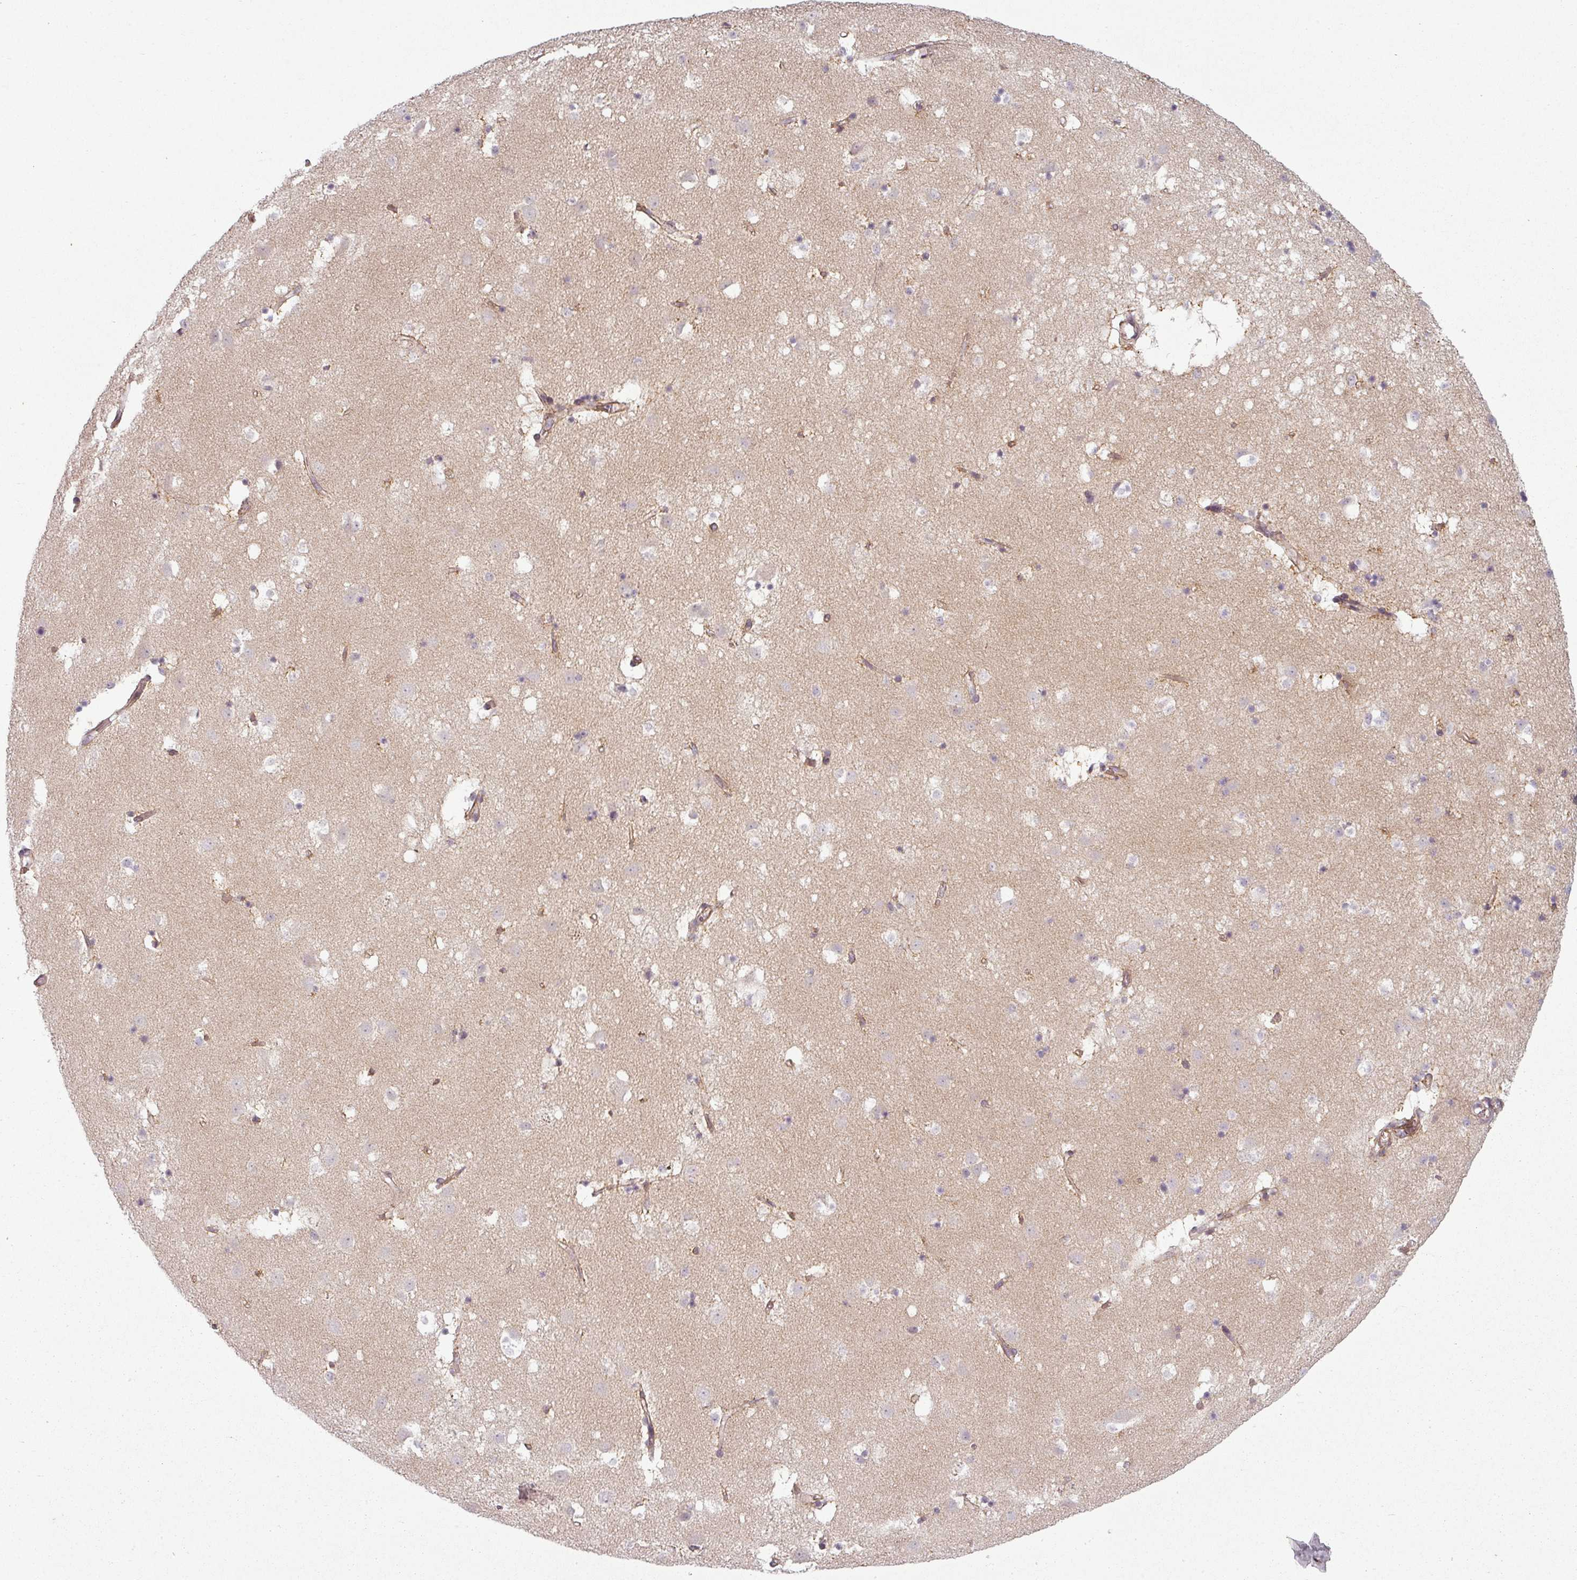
{"staining": {"intensity": "negative", "quantity": "none", "location": "none"}, "tissue": "caudate", "cell_type": "Glial cells", "image_type": "normal", "snomed": [{"axis": "morphology", "description": "Normal tissue, NOS"}, {"axis": "topography", "description": "Lateral ventricle wall"}], "caption": "Immunohistochemical staining of normal caudate demonstrates no significant positivity in glial cells.", "gene": "SLC16A9", "patient": {"sex": "male", "age": 58}}